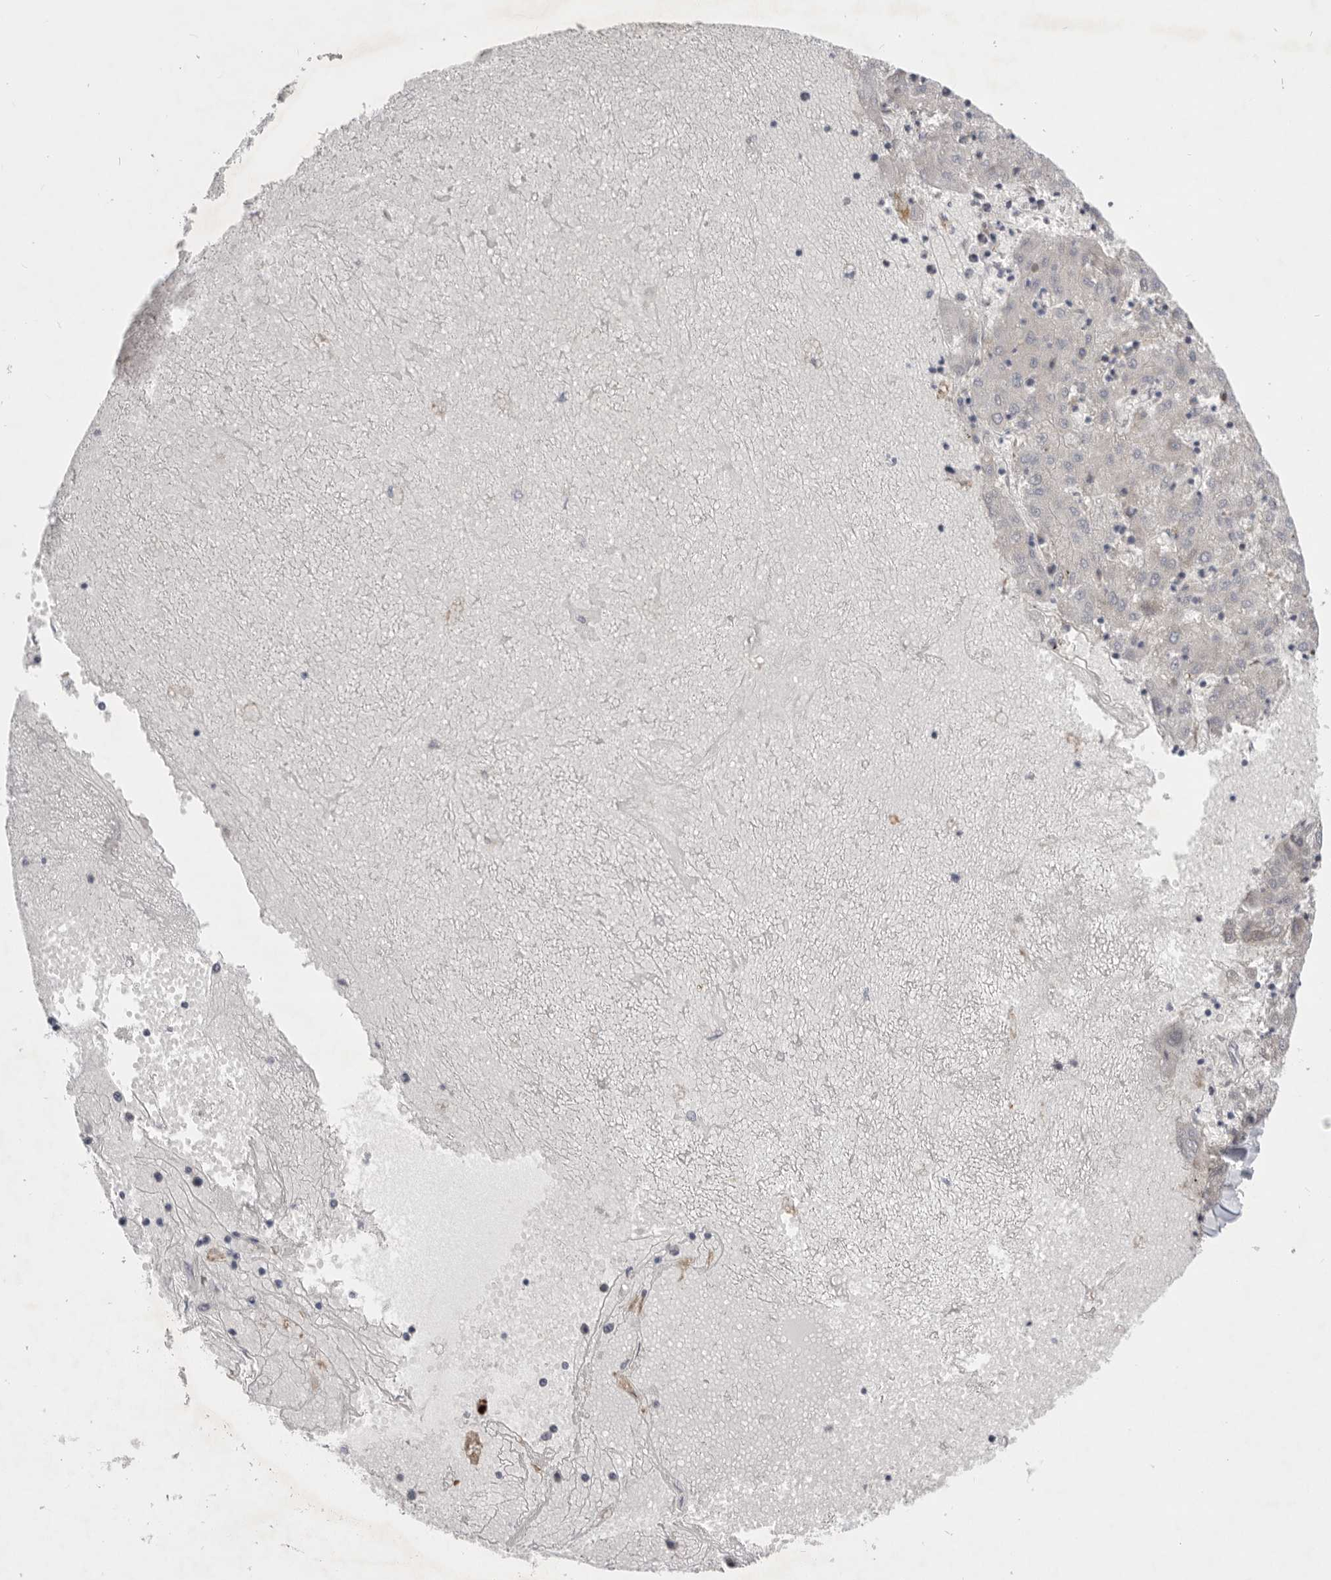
{"staining": {"intensity": "weak", "quantity": "<25%", "location": "cytoplasmic/membranous"}, "tissue": "liver cancer", "cell_type": "Tumor cells", "image_type": "cancer", "snomed": [{"axis": "morphology", "description": "Carcinoma, Hepatocellular, NOS"}, {"axis": "topography", "description": "Liver"}], "caption": "Micrograph shows no significant protein positivity in tumor cells of liver hepatocellular carcinoma.", "gene": "MTFR1L", "patient": {"sex": "male", "age": 72}}